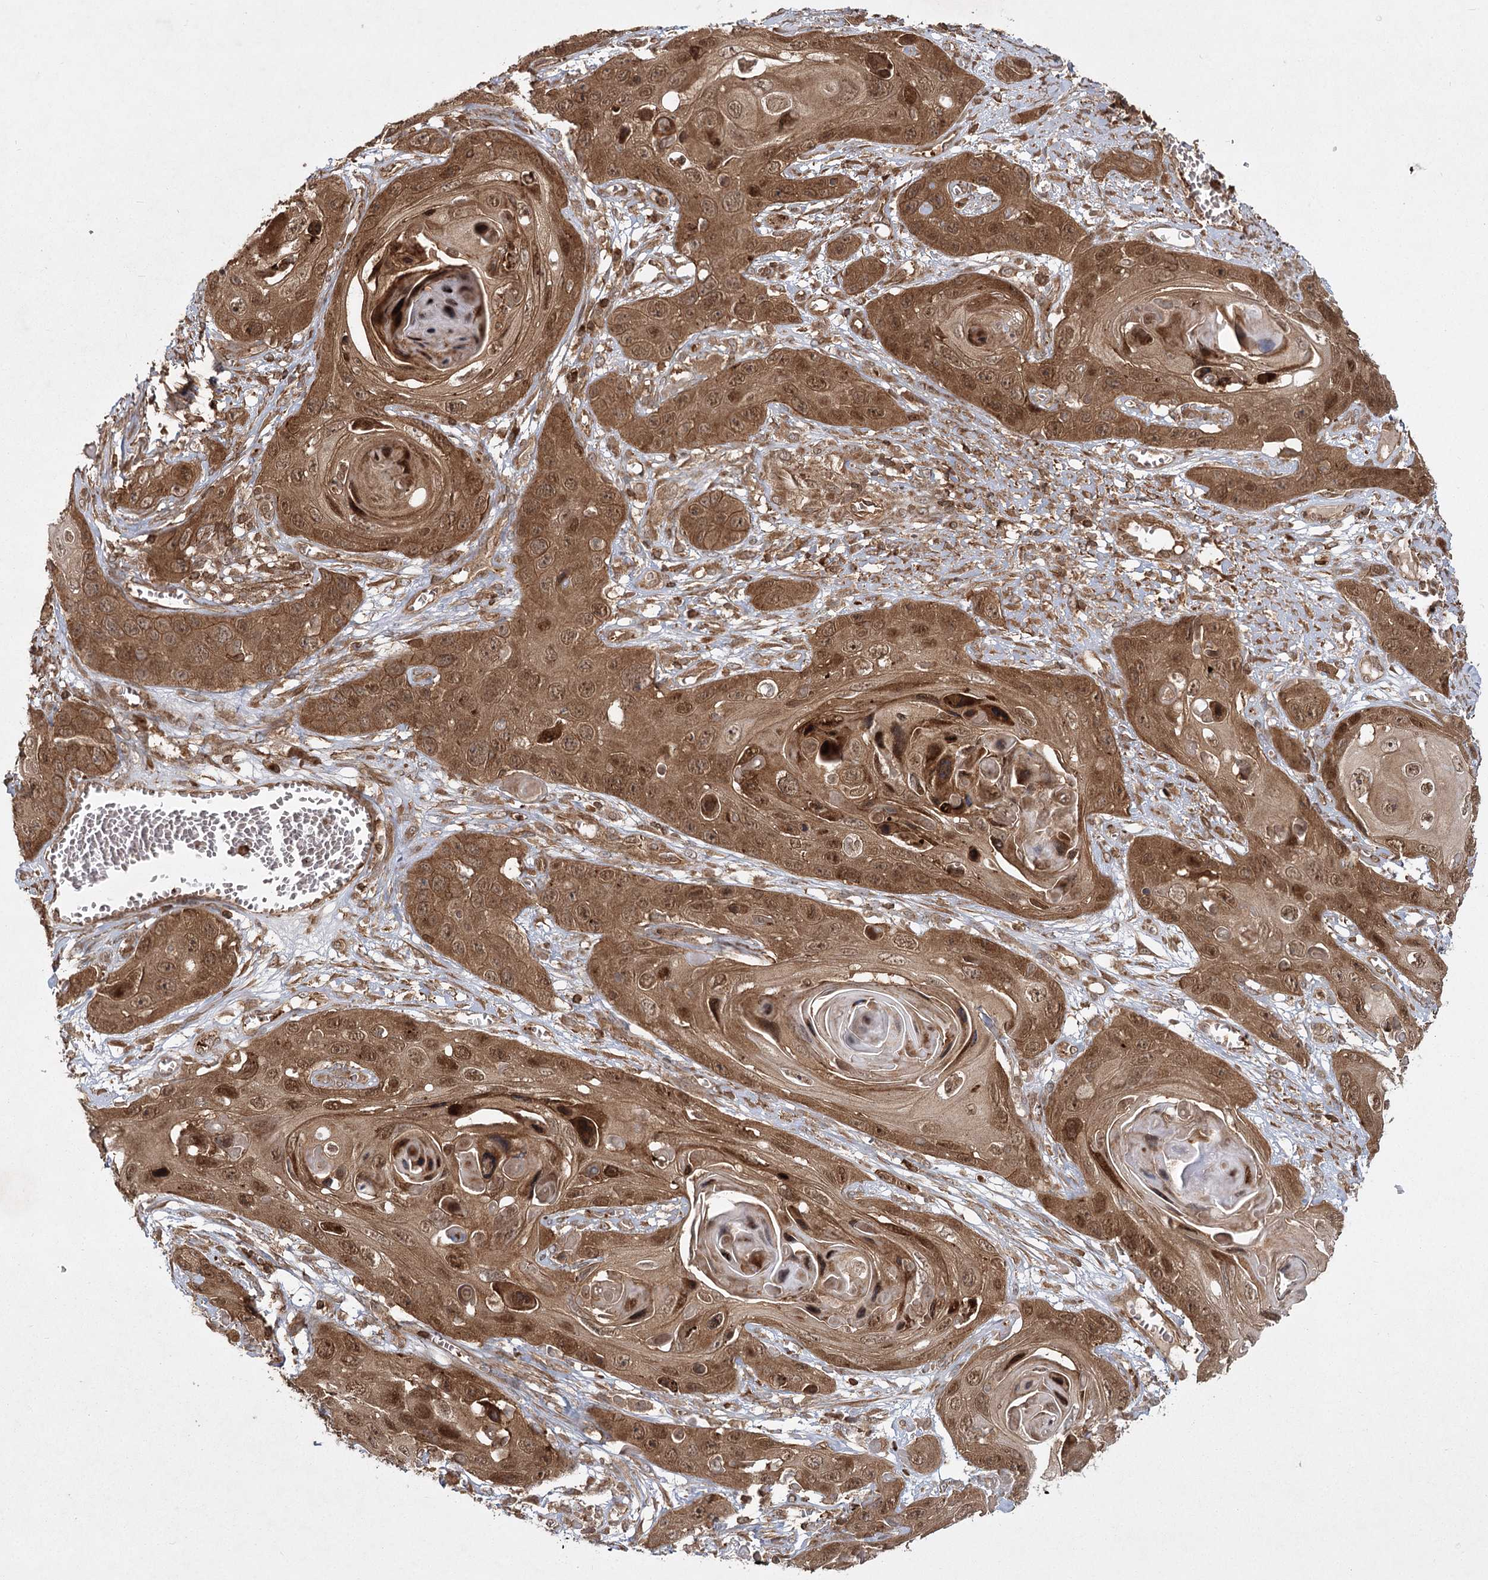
{"staining": {"intensity": "moderate", "quantity": ">75%", "location": "cytoplasmic/membranous,nuclear"}, "tissue": "skin cancer", "cell_type": "Tumor cells", "image_type": "cancer", "snomed": [{"axis": "morphology", "description": "Squamous cell carcinoma, NOS"}, {"axis": "topography", "description": "Skin"}], "caption": "Tumor cells reveal medium levels of moderate cytoplasmic/membranous and nuclear positivity in about >75% of cells in squamous cell carcinoma (skin).", "gene": "MDFIC", "patient": {"sex": "male", "age": 55}}